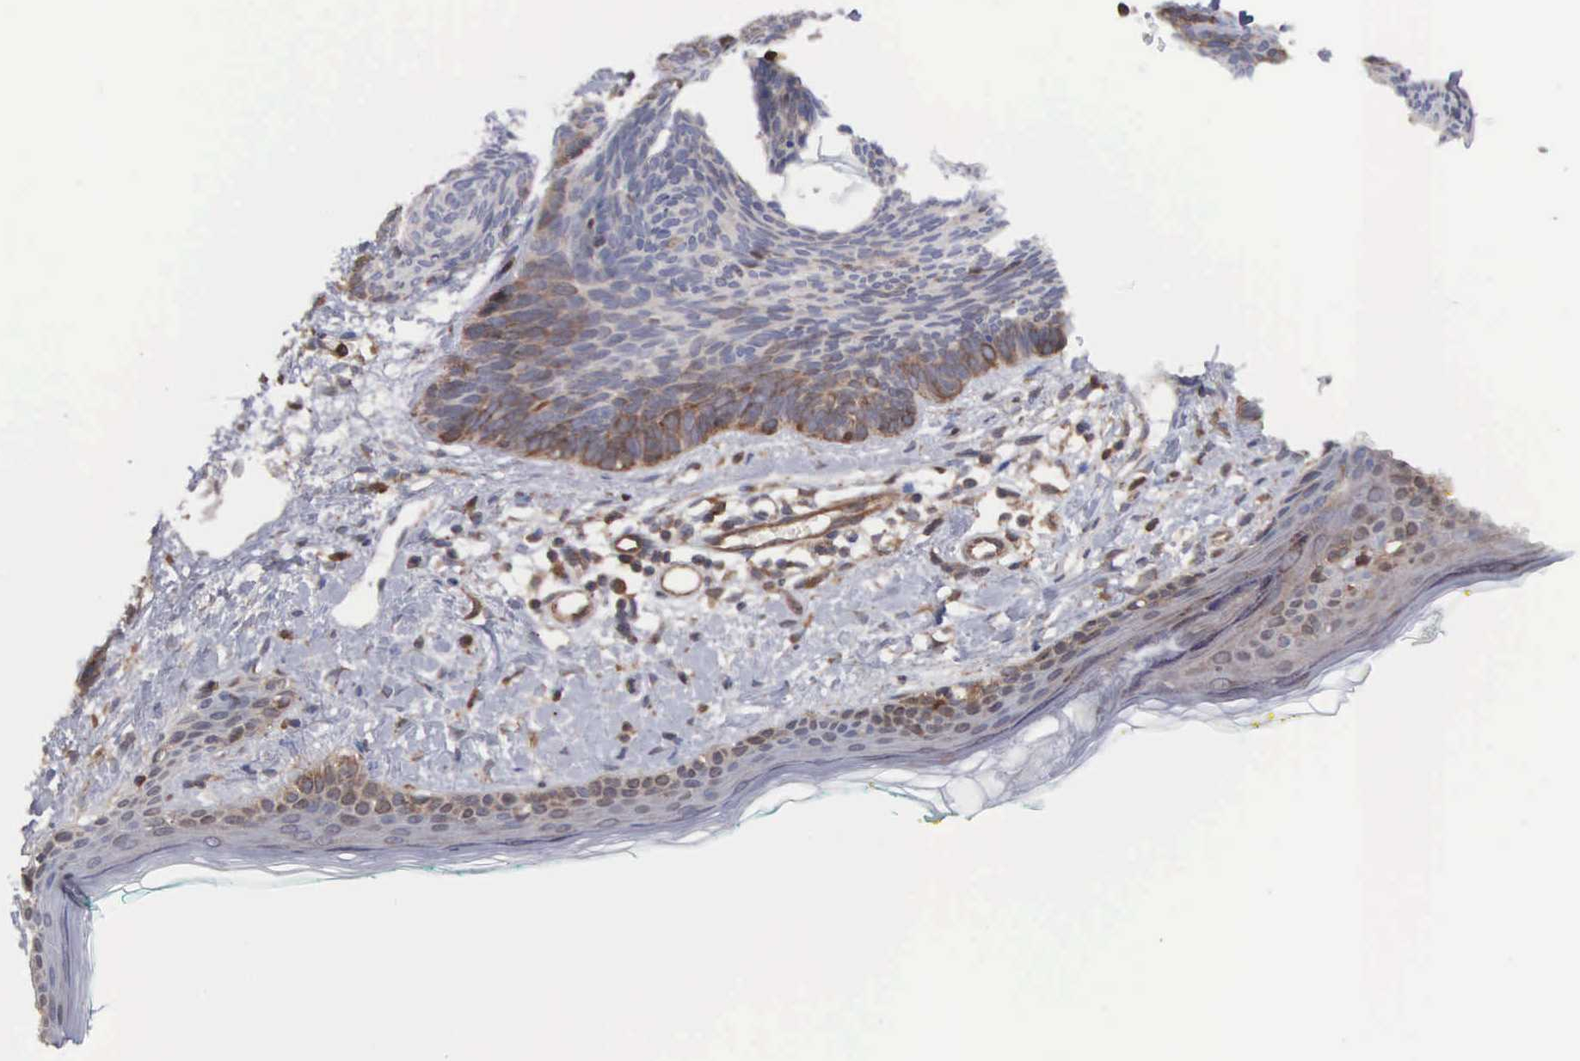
{"staining": {"intensity": "weak", "quantity": "<25%", "location": "cytoplasmic/membranous"}, "tissue": "skin cancer", "cell_type": "Tumor cells", "image_type": "cancer", "snomed": [{"axis": "morphology", "description": "Basal cell carcinoma"}, {"axis": "topography", "description": "Skin"}], "caption": "IHC image of neoplastic tissue: skin cancer stained with DAB reveals no significant protein positivity in tumor cells.", "gene": "MTHFD1", "patient": {"sex": "female", "age": 81}}